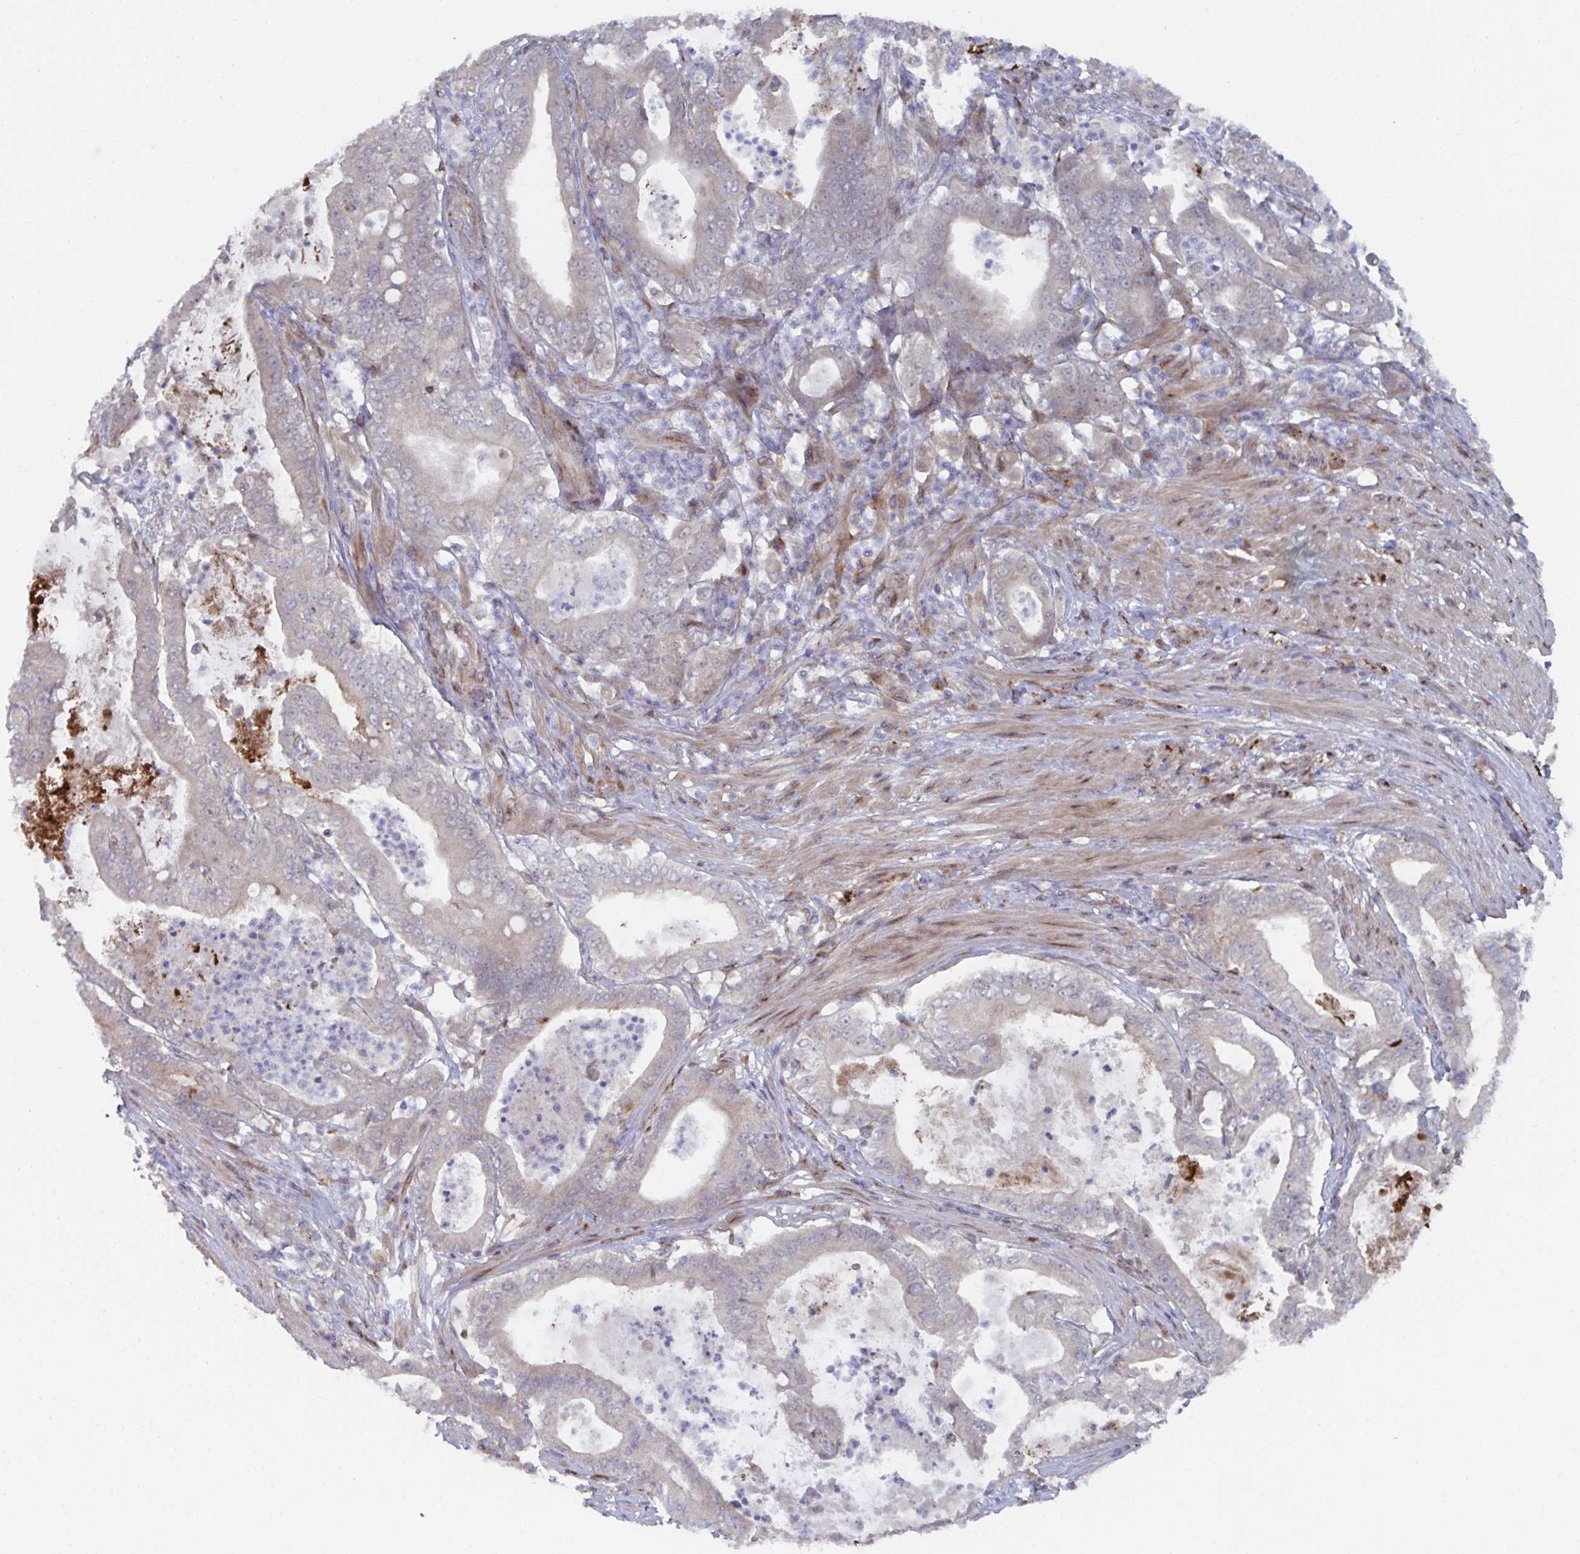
{"staining": {"intensity": "weak", "quantity": "<25%", "location": "cytoplasmic/membranous"}, "tissue": "pancreatic cancer", "cell_type": "Tumor cells", "image_type": "cancer", "snomed": [{"axis": "morphology", "description": "Adenocarcinoma, NOS"}, {"axis": "topography", "description": "Pancreas"}], "caption": "An IHC image of pancreatic adenocarcinoma is shown. There is no staining in tumor cells of pancreatic adenocarcinoma. Brightfield microscopy of immunohistochemistry (IHC) stained with DAB (brown) and hematoxylin (blue), captured at high magnification.", "gene": "FJX1", "patient": {"sex": "male", "age": 71}}